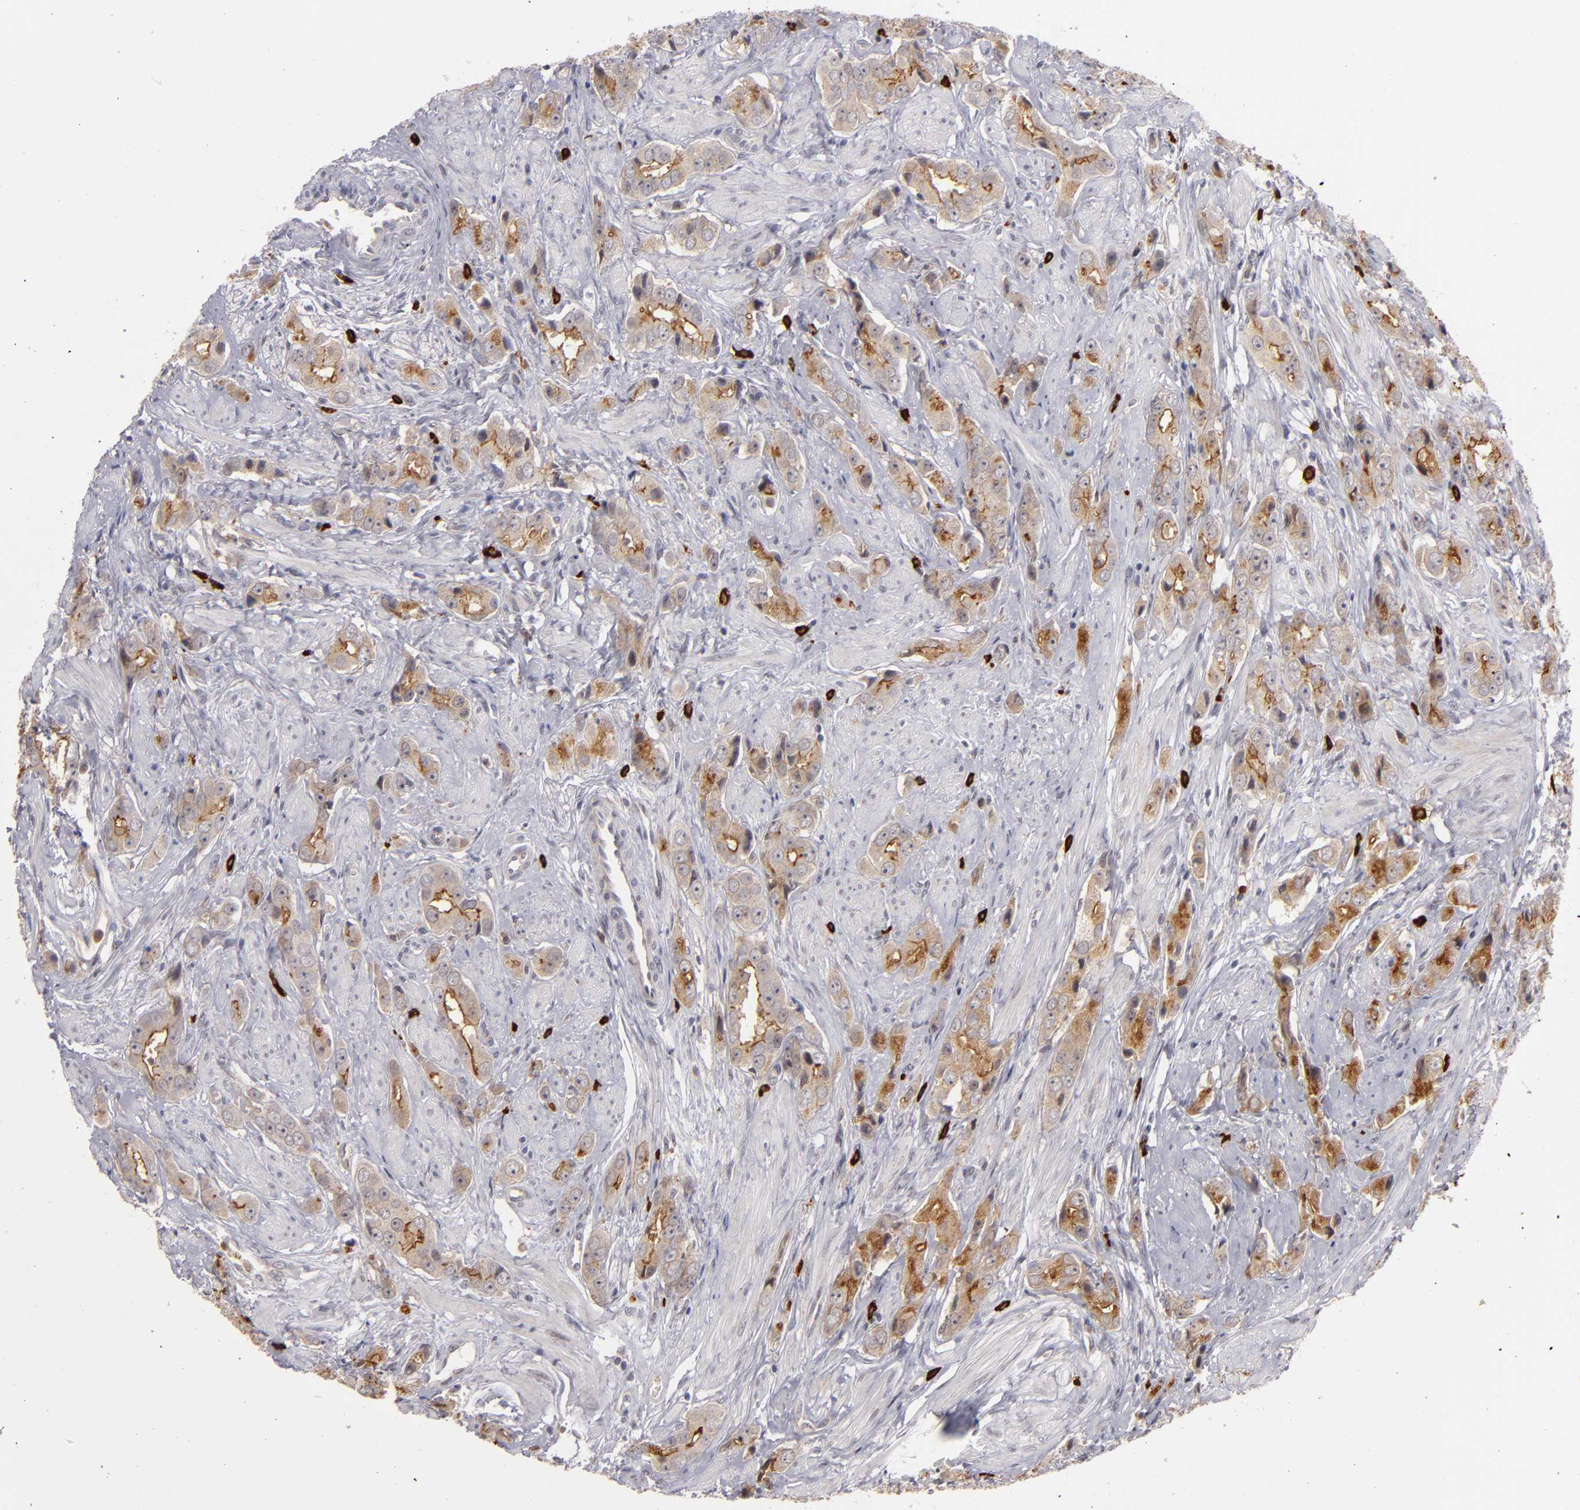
{"staining": {"intensity": "moderate", "quantity": ">75%", "location": "cytoplasmic/membranous"}, "tissue": "prostate cancer", "cell_type": "Tumor cells", "image_type": "cancer", "snomed": [{"axis": "morphology", "description": "Adenocarcinoma, Medium grade"}, {"axis": "topography", "description": "Prostate"}], "caption": "Human adenocarcinoma (medium-grade) (prostate) stained with a protein marker reveals moderate staining in tumor cells.", "gene": "STX3", "patient": {"sex": "male", "age": 53}}